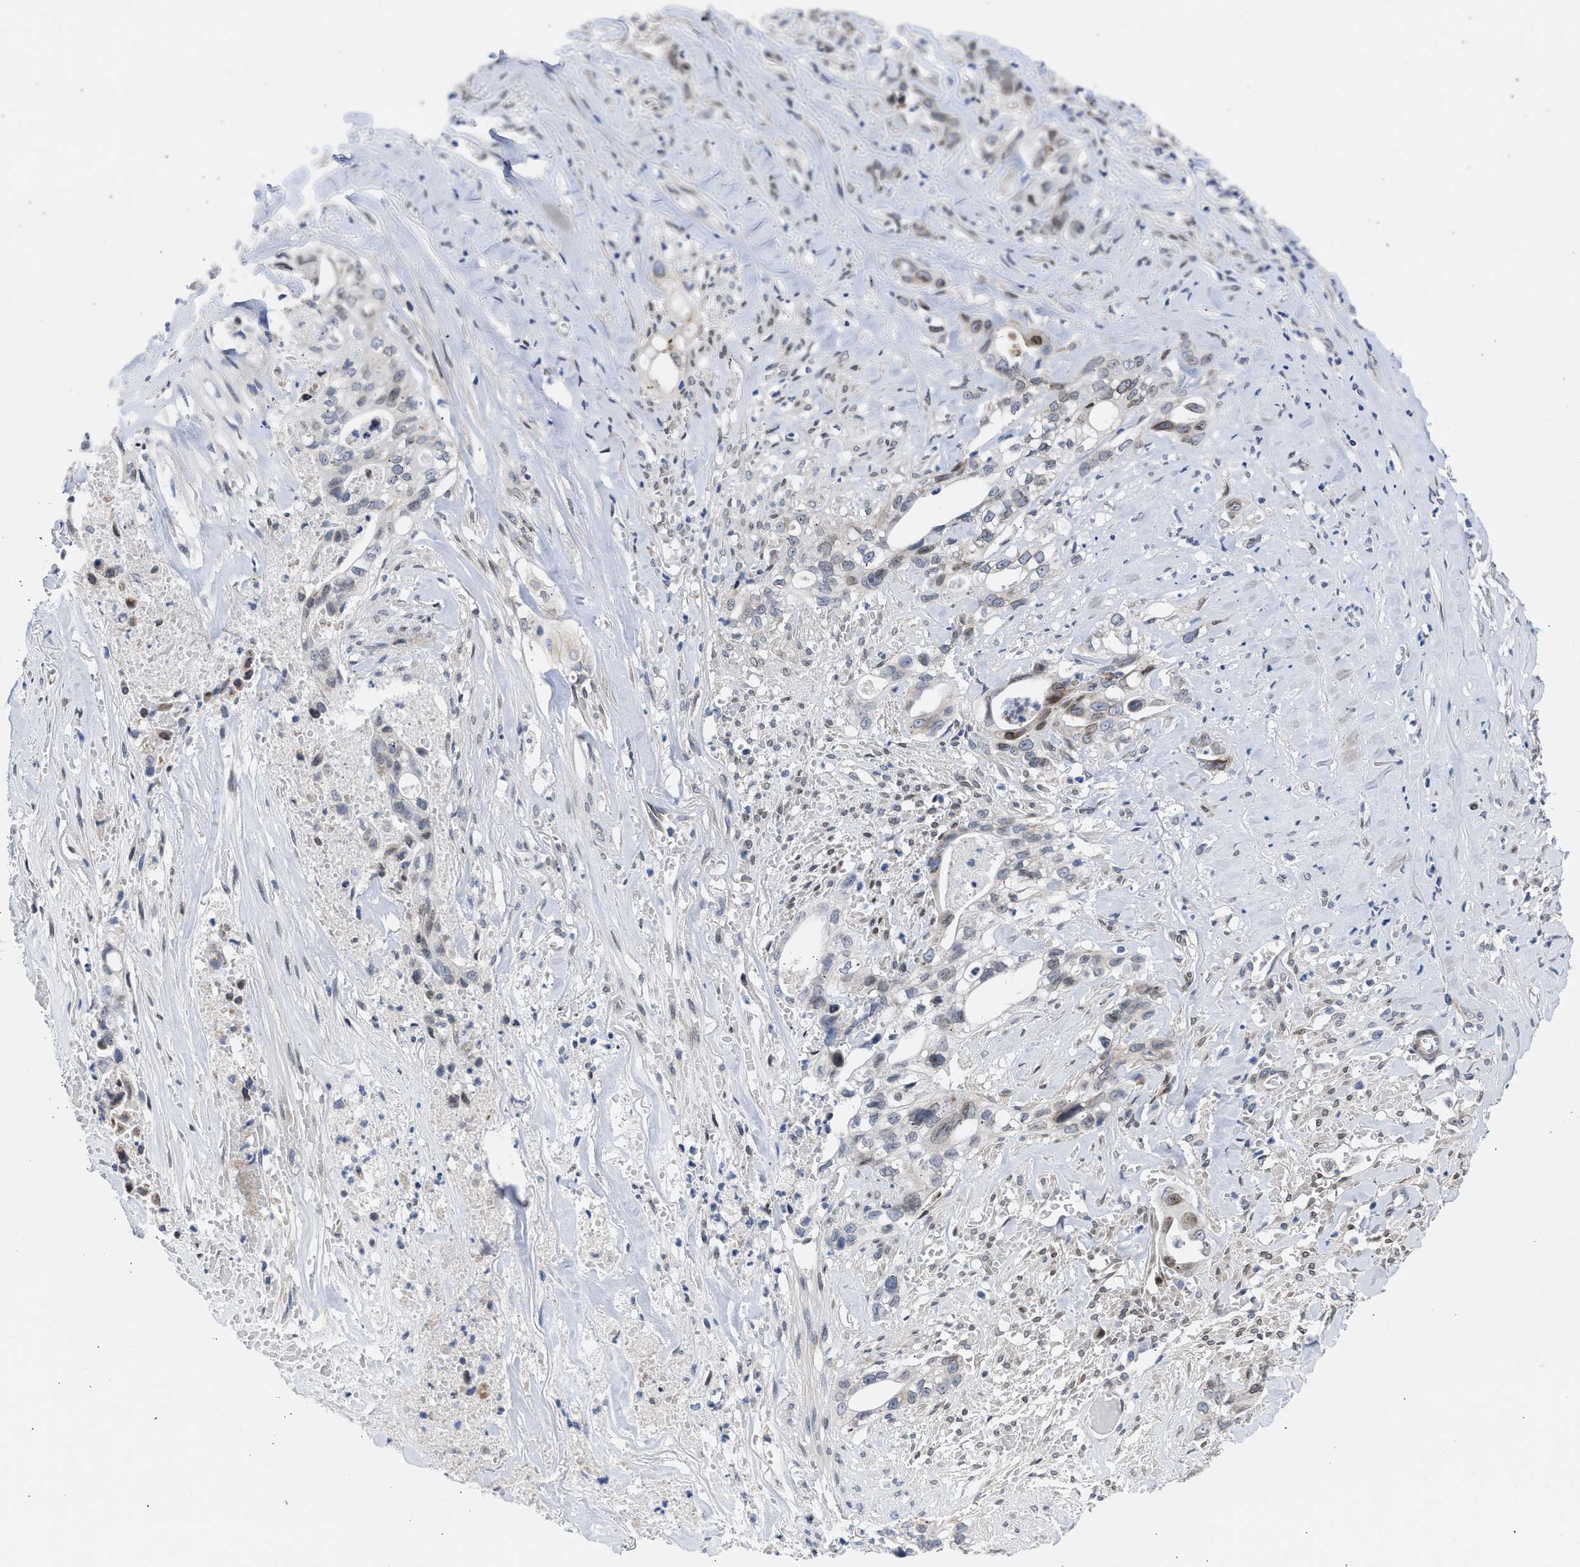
{"staining": {"intensity": "weak", "quantity": "<25%", "location": "cytoplasmic/membranous,nuclear"}, "tissue": "liver cancer", "cell_type": "Tumor cells", "image_type": "cancer", "snomed": [{"axis": "morphology", "description": "Cholangiocarcinoma"}, {"axis": "topography", "description": "Liver"}], "caption": "DAB immunohistochemical staining of cholangiocarcinoma (liver) demonstrates no significant positivity in tumor cells. Brightfield microscopy of IHC stained with DAB (3,3'-diaminobenzidine) (brown) and hematoxylin (blue), captured at high magnification.", "gene": "NUP35", "patient": {"sex": "female", "age": 70}}